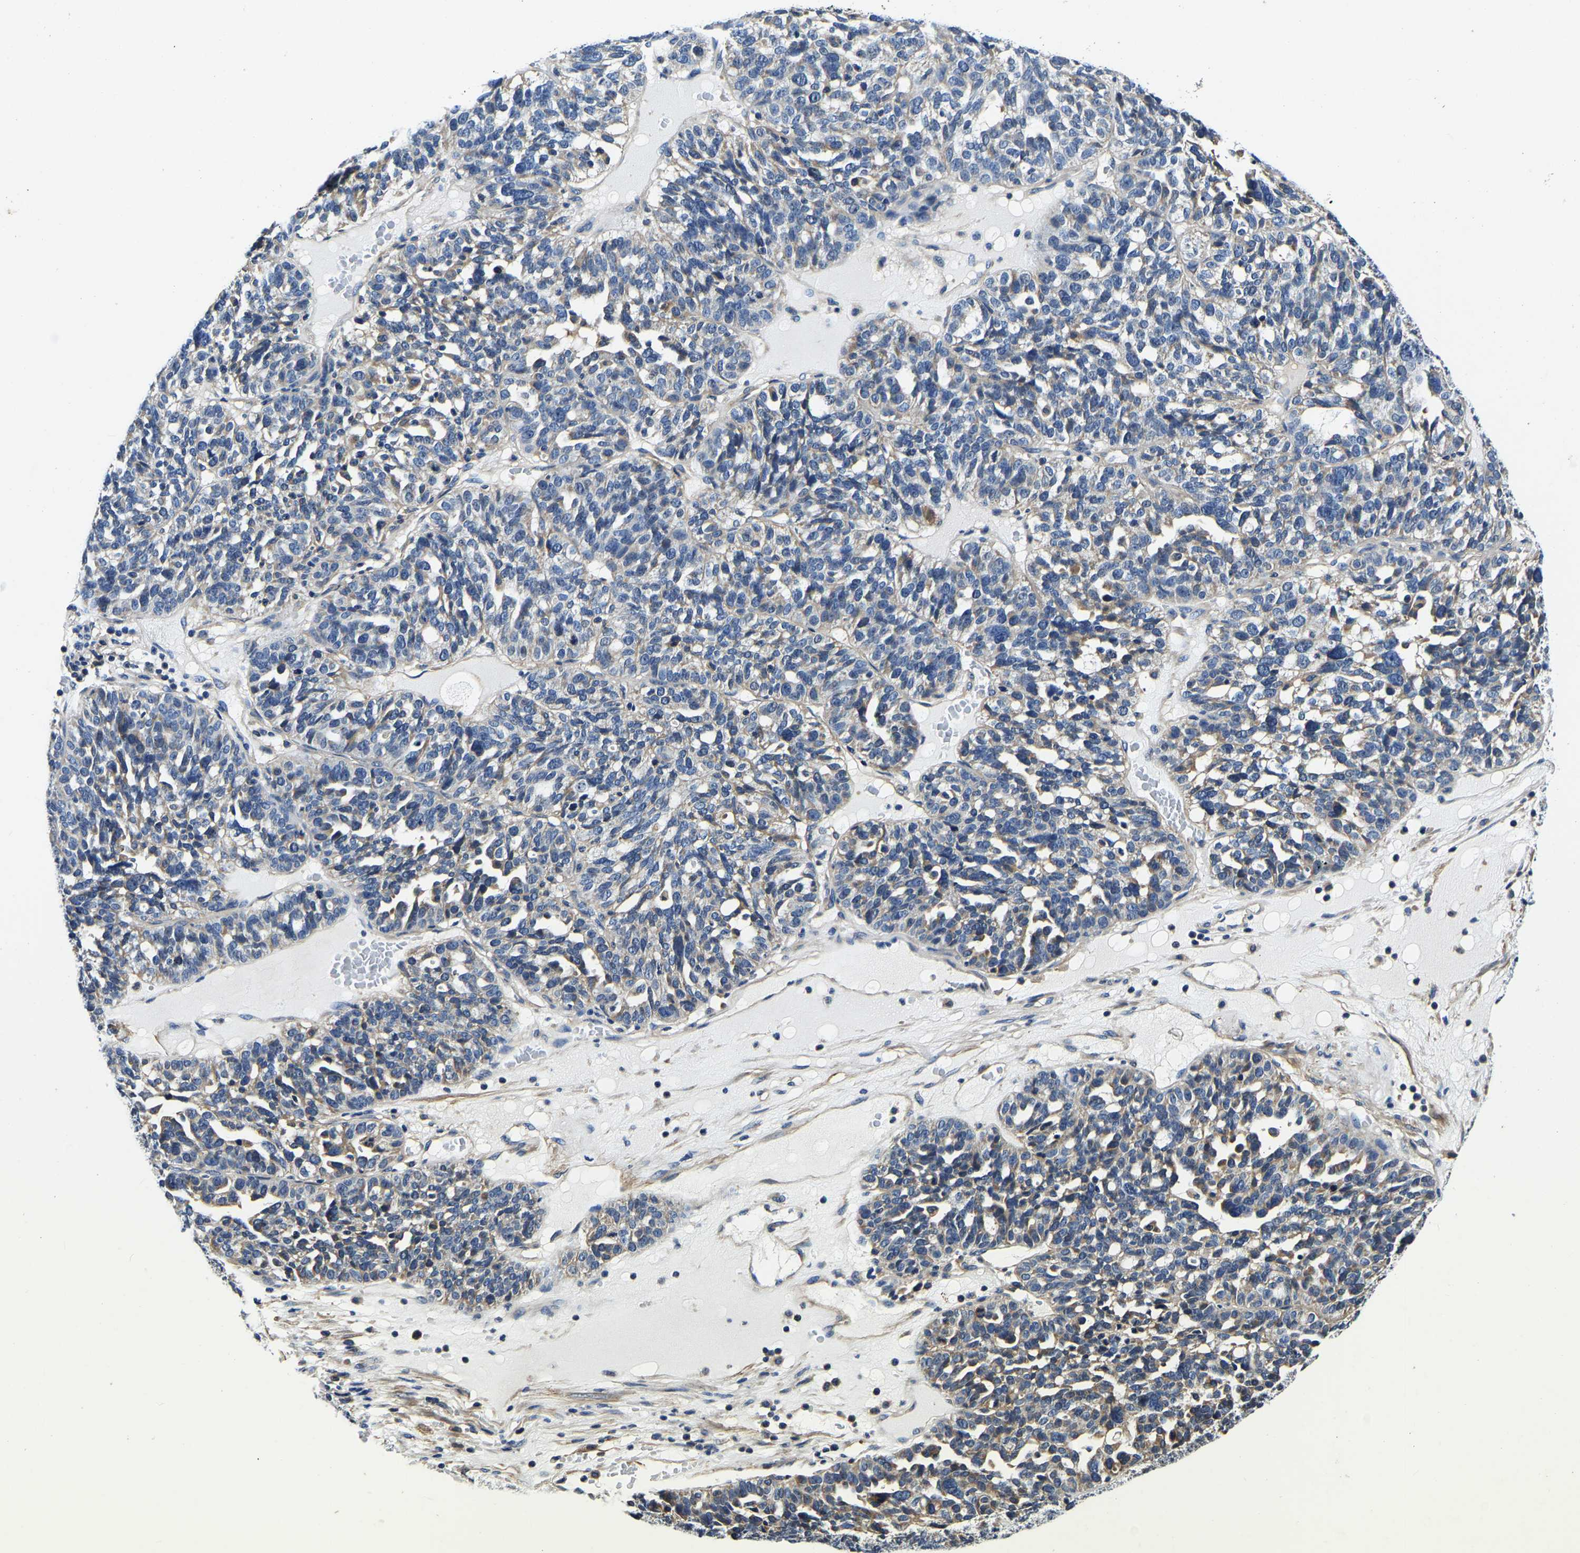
{"staining": {"intensity": "negative", "quantity": "none", "location": "none"}, "tissue": "ovarian cancer", "cell_type": "Tumor cells", "image_type": "cancer", "snomed": [{"axis": "morphology", "description": "Cystadenocarcinoma, serous, NOS"}, {"axis": "topography", "description": "Ovary"}], "caption": "Tumor cells are negative for protein expression in human ovarian cancer (serous cystadenocarcinoma).", "gene": "KCTD17", "patient": {"sex": "female", "age": 59}}